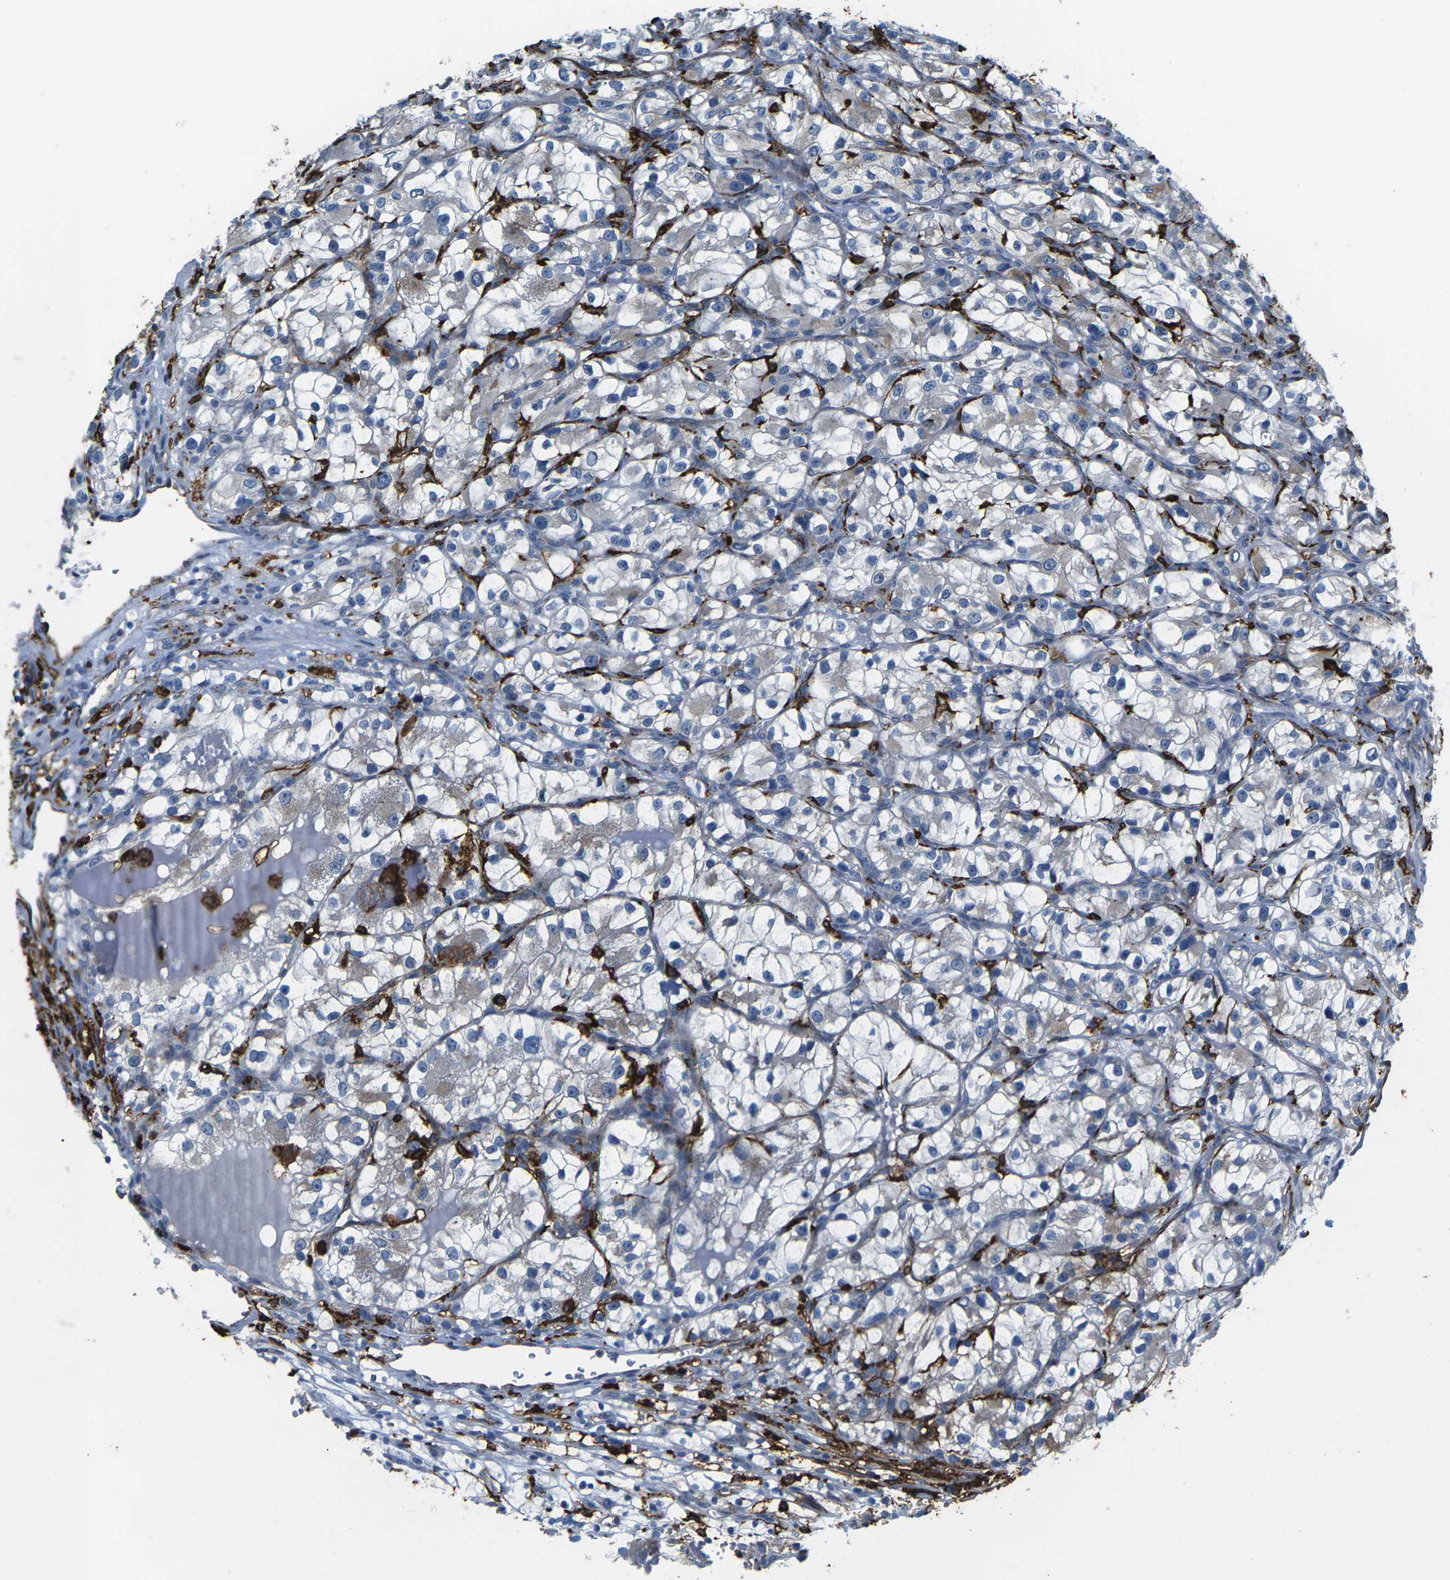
{"staining": {"intensity": "weak", "quantity": "25%-75%", "location": "cytoplasmic/membranous"}, "tissue": "renal cancer", "cell_type": "Tumor cells", "image_type": "cancer", "snomed": [{"axis": "morphology", "description": "Adenocarcinoma, NOS"}, {"axis": "topography", "description": "Kidney"}], "caption": "Immunohistochemistry (IHC) (DAB) staining of human renal adenocarcinoma displays weak cytoplasmic/membranous protein staining in about 25%-75% of tumor cells.", "gene": "PTPN1", "patient": {"sex": "female", "age": 57}}